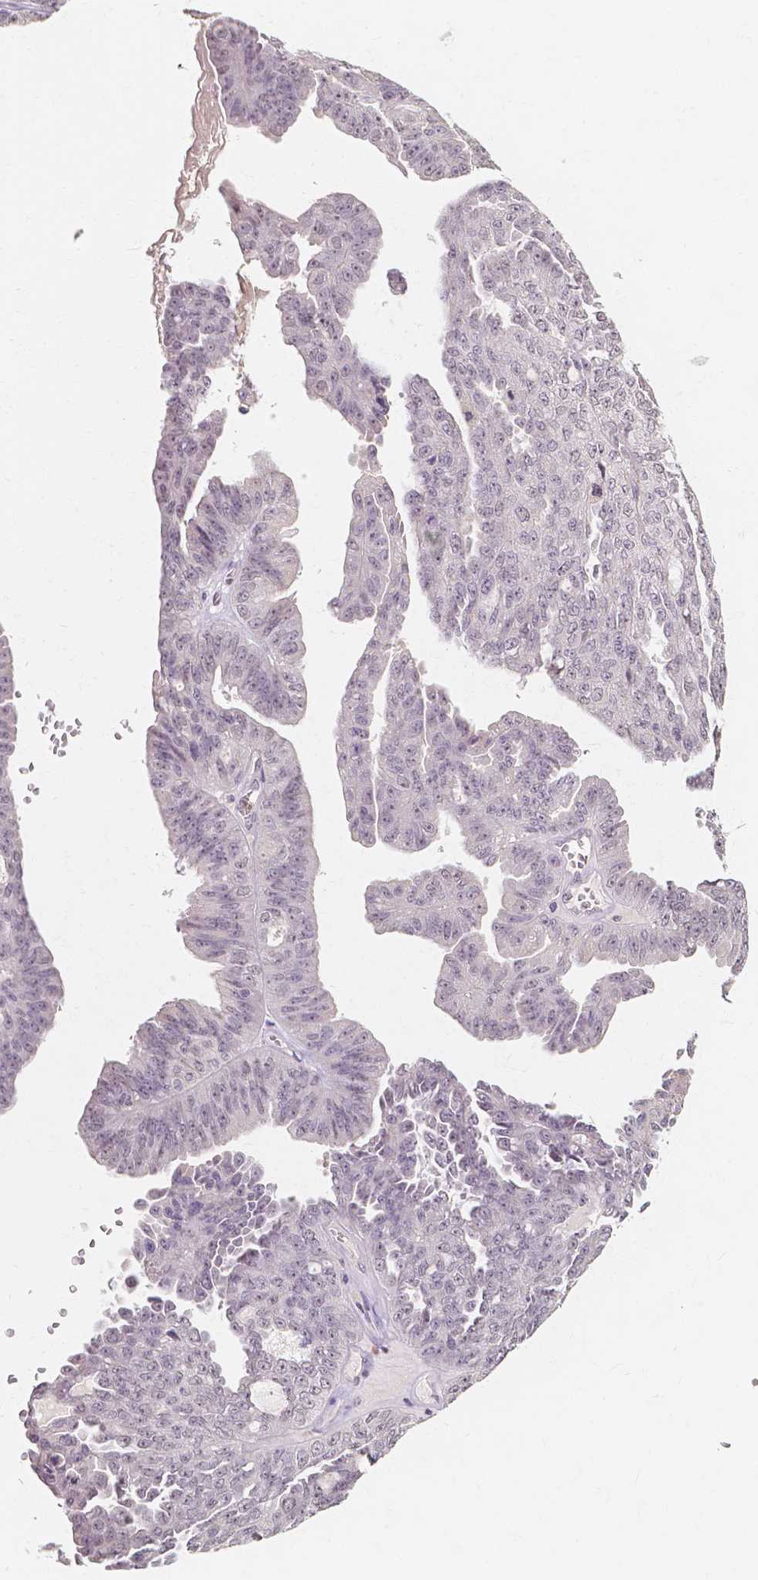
{"staining": {"intensity": "negative", "quantity": "none", "location": "none"}, "tissue": "ovarian cancer", "cell_type": "Tumor cells", "image_type": "cancer", "snomed": [{"axis": "morphology", "description": "Cystadenocarcinoma, serous, NOS"}, {"axis": "topography", "description": "Ovary"}], "caption": "IHC photomicrograph of neoplastic tissue: human ovarian cancer stained with DAB (3,3'-diaminobenzidine) exhibits no significant protein staining in tumor cells. (DAB (3,3'-diaminobenzidine) immunohistochemistry with hematoxylin counter stain).", "gene": "NOLC1", "patient": {"sex": "female", "age": 71}}